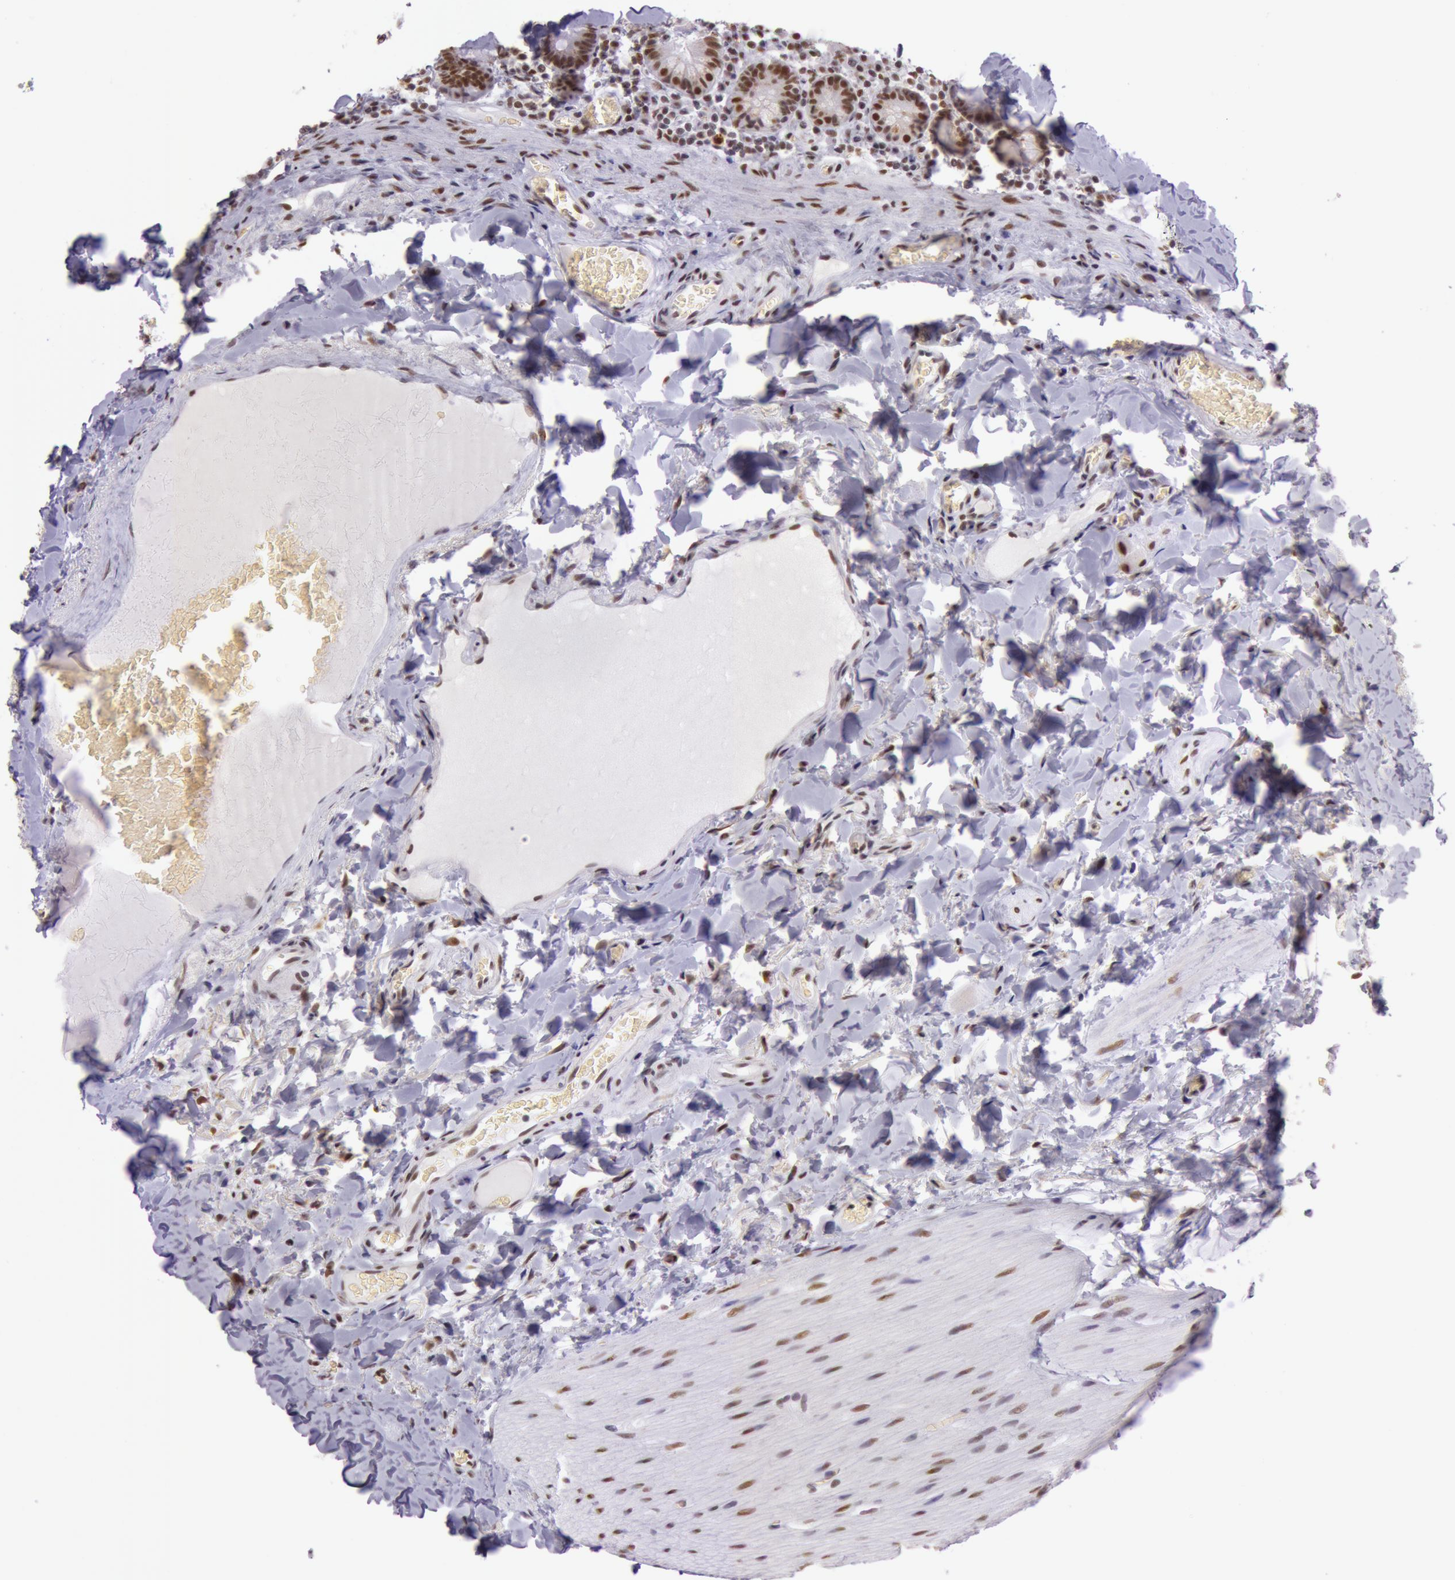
{"staining": {"intensity": "strong", "quantity": ">75%", "location": "nuclear"}, "tissue": "duodenum", "cell_type": "Glandular cells", "image_type": "normal", "snomed": [{"axis": "morphology", "description": "Normal tissue, NOS"}, {"axis": "topography", "description": "Duodenum"}], "caption": "A micrograph showing strong nuclear positivity in about >75% of glandular cells in unremarkable duodenum, as visualized by brown immunohistochemical staining.", "gene": "NBN", "patient": {"sex": "male", "age": 66}}